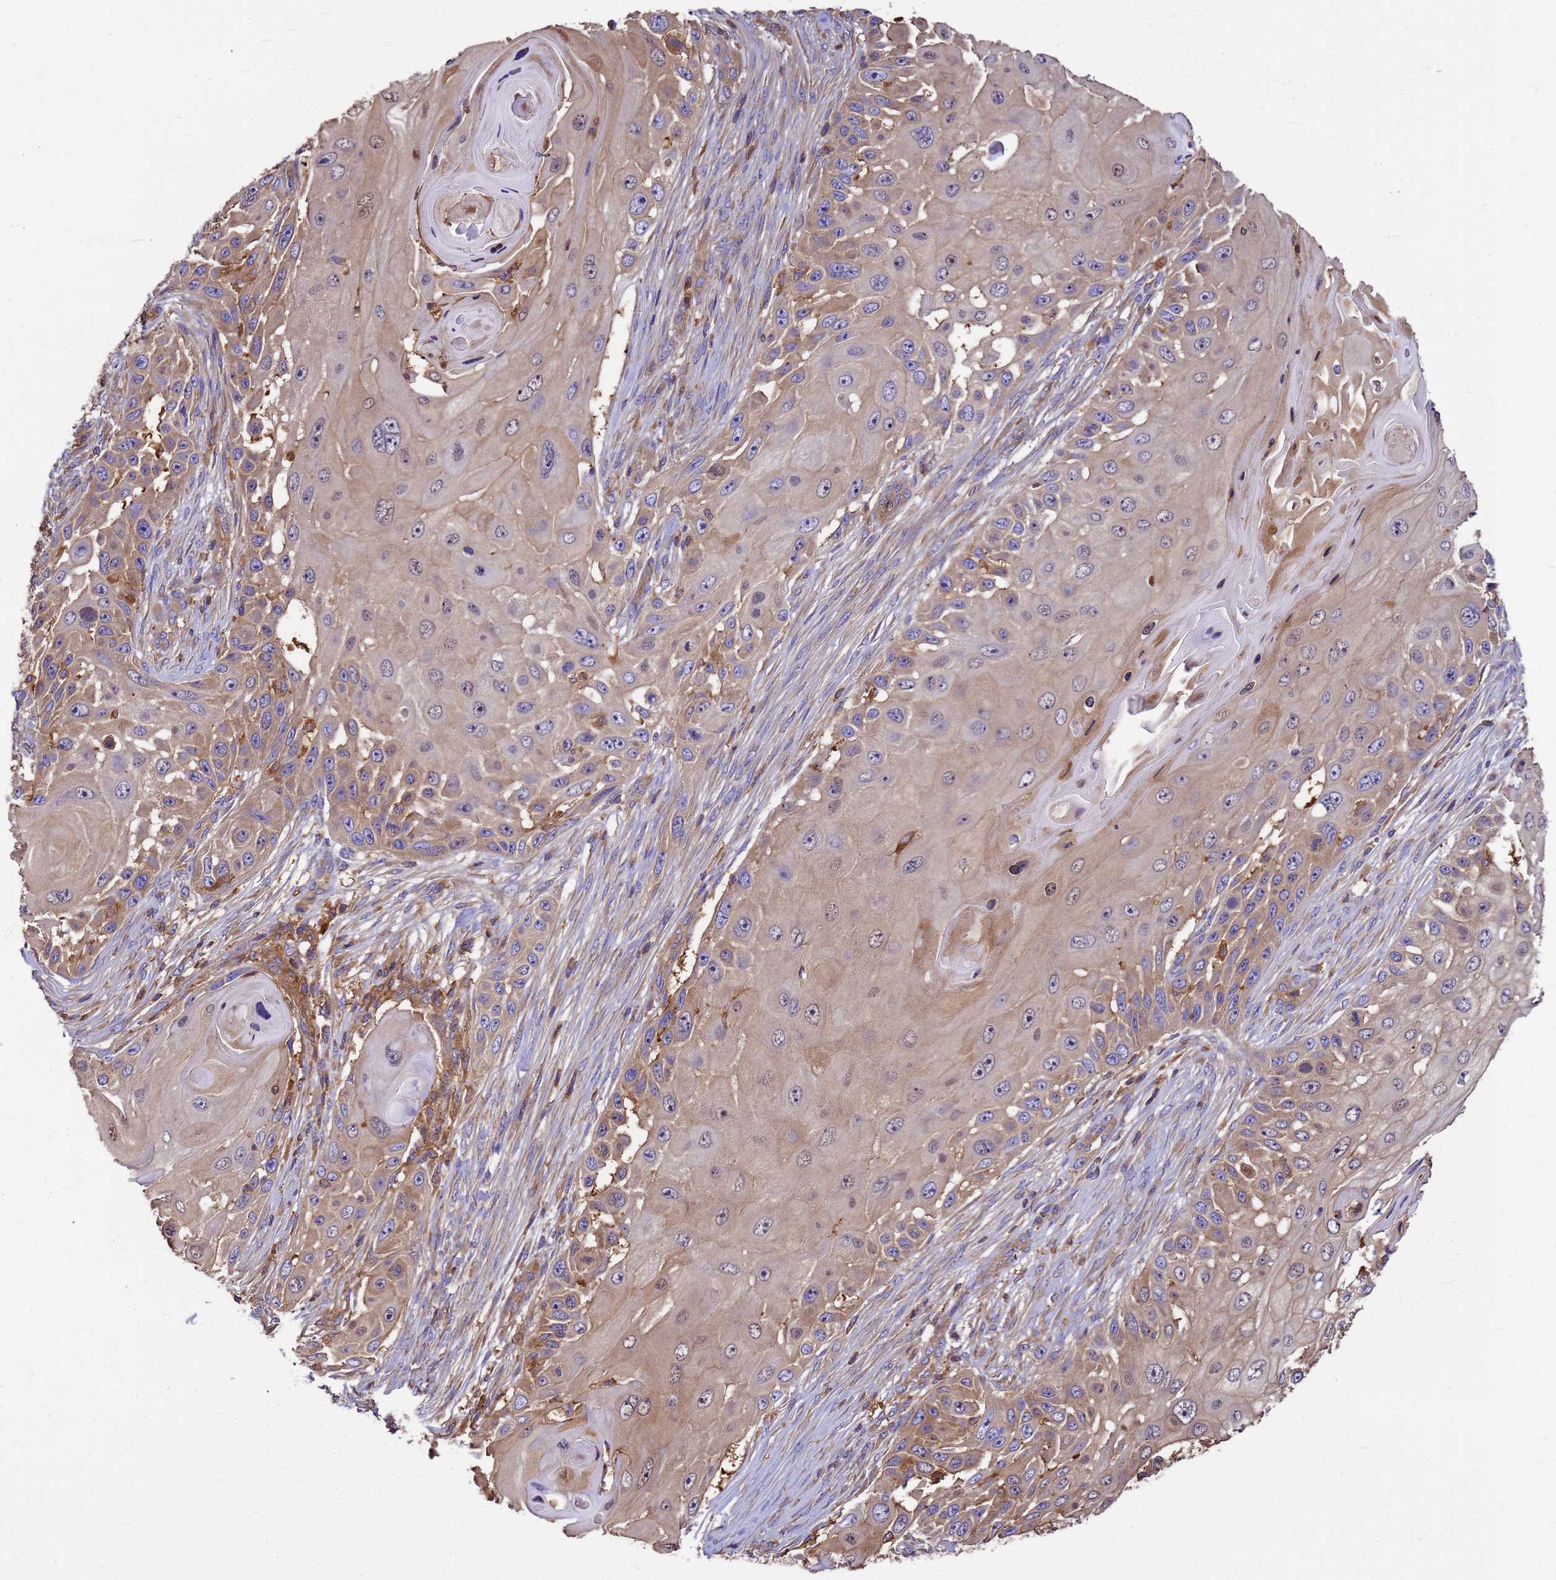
{"staining": {"intensity": "weak", "quantity": ">75%", "location": "cytoplasmic/membranous"}, "tissue": "skin cancer", "cell_type": "Tumor cells", "image_type": "cancer", "snomed": [{"axis": "morphology", "description": "Squamous cell carcinoma, NOS"}, {"axis": "topography", "description": "Skin"}], "caption": "Immunohistochemical staining of human skin cancer shows weak cytoplasmic/membranous protein positivity in about >75% of tumor cells.", "gene": "ZNF235", "patient": {"sex": "female", "age": 44}}